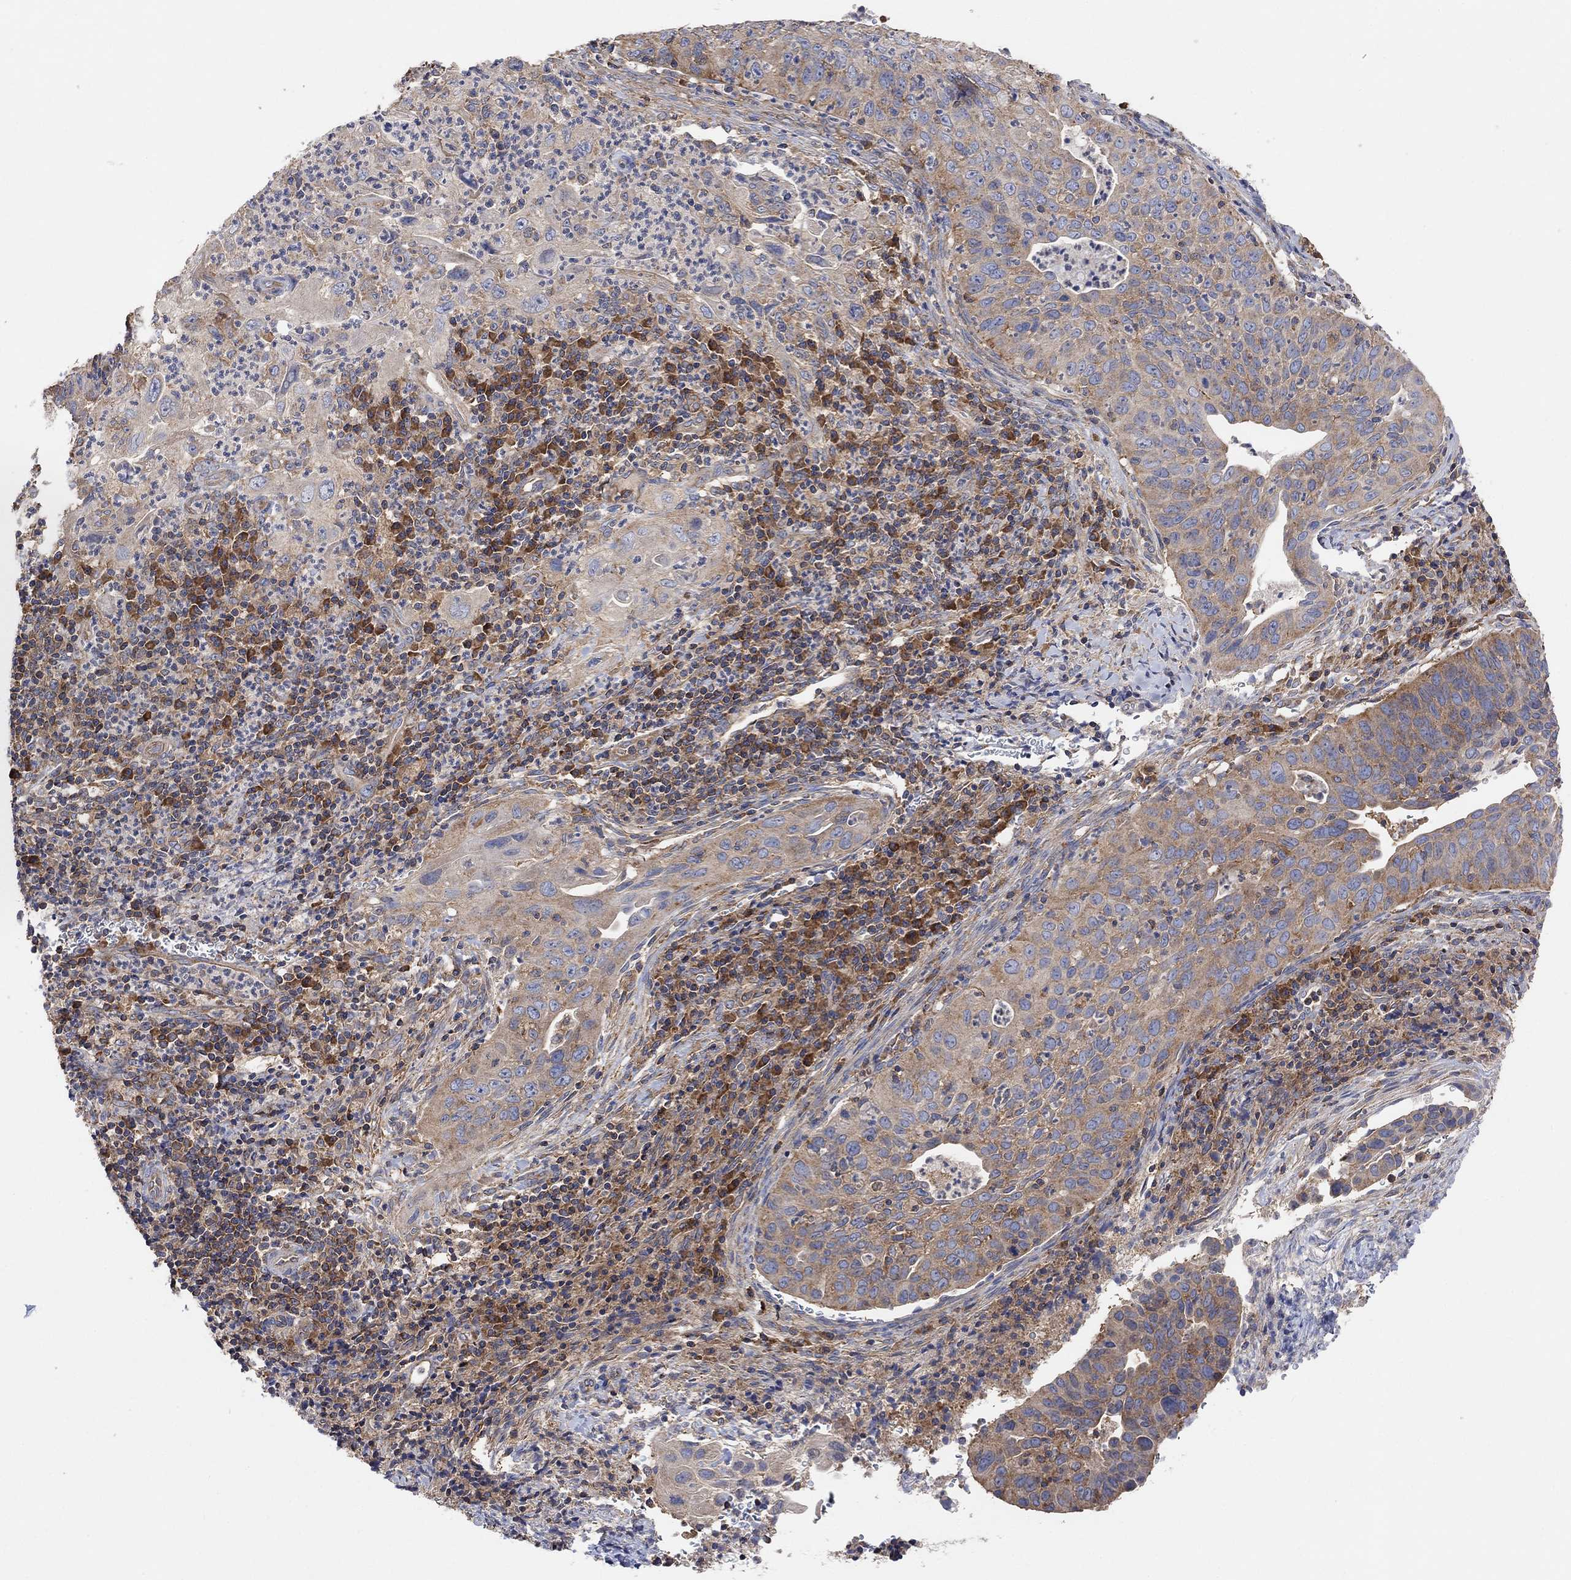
{"staining": {"intensity": "weak", "quantity": "25%-75%", "location": "cytoplasmic/membranous"}, "tissue": "cervical cancer", "cell_type": "Tumor cells", "image_type": "cancer", "snomed": [{"axis": "morphology", "description": "Squamous cell carcinoma, NOS"}, {"axis": "topography", "description": "Cervix"}], "caption": "This micrograph shows immunohistochemistry (IHC) staining of cervical squamous cell carcinoma, with low weak cytoplasmic/membranous expression in about 25%-75% of tumor cells.", "gene": "BLOC1S3", "patient": {"sex": "female", "age": 26}}